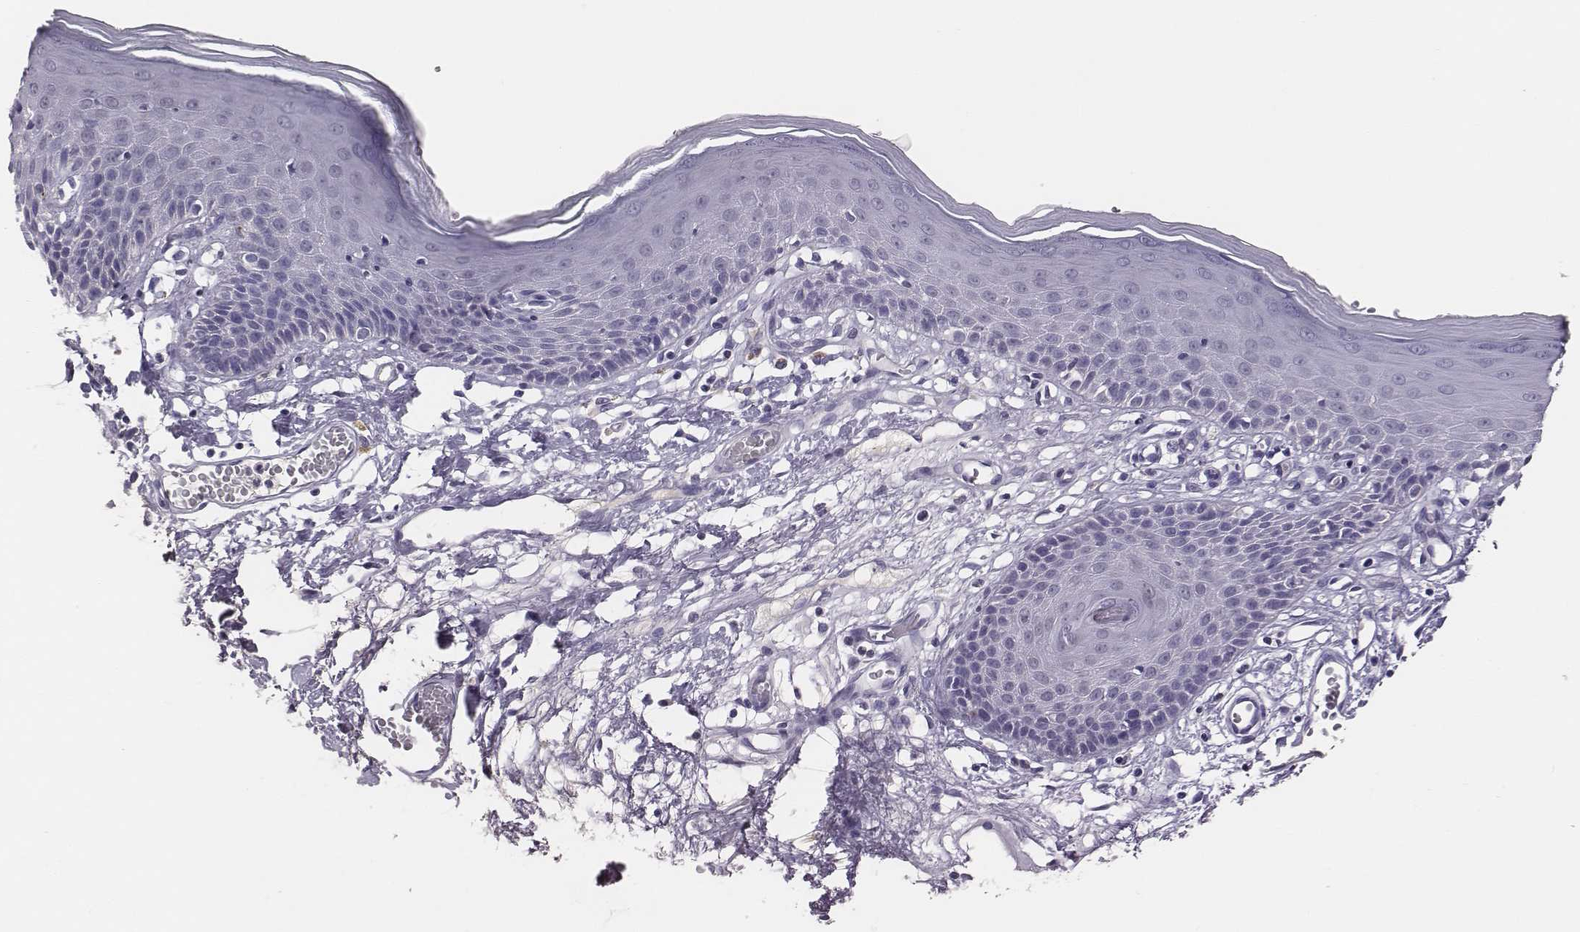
{"staining": {"intensity": "negative", "quantity": "none", "location": "none"}, "tissue": "skin", "cell_type": "Epidermal cells", "image_type": "normal", "snomed": [{"axis": "morphology", "description": "Normal tissue, NOS"}, {"axis": "topography", "description": "Vulva"}], "caption": "A high-resolution photomicrograph shows IHC staining of unremarkable skin, which demonstrates no significant expression in epidermal cells.", "gene": "EN1", "patient": {"sex": "female", "age": 68}}